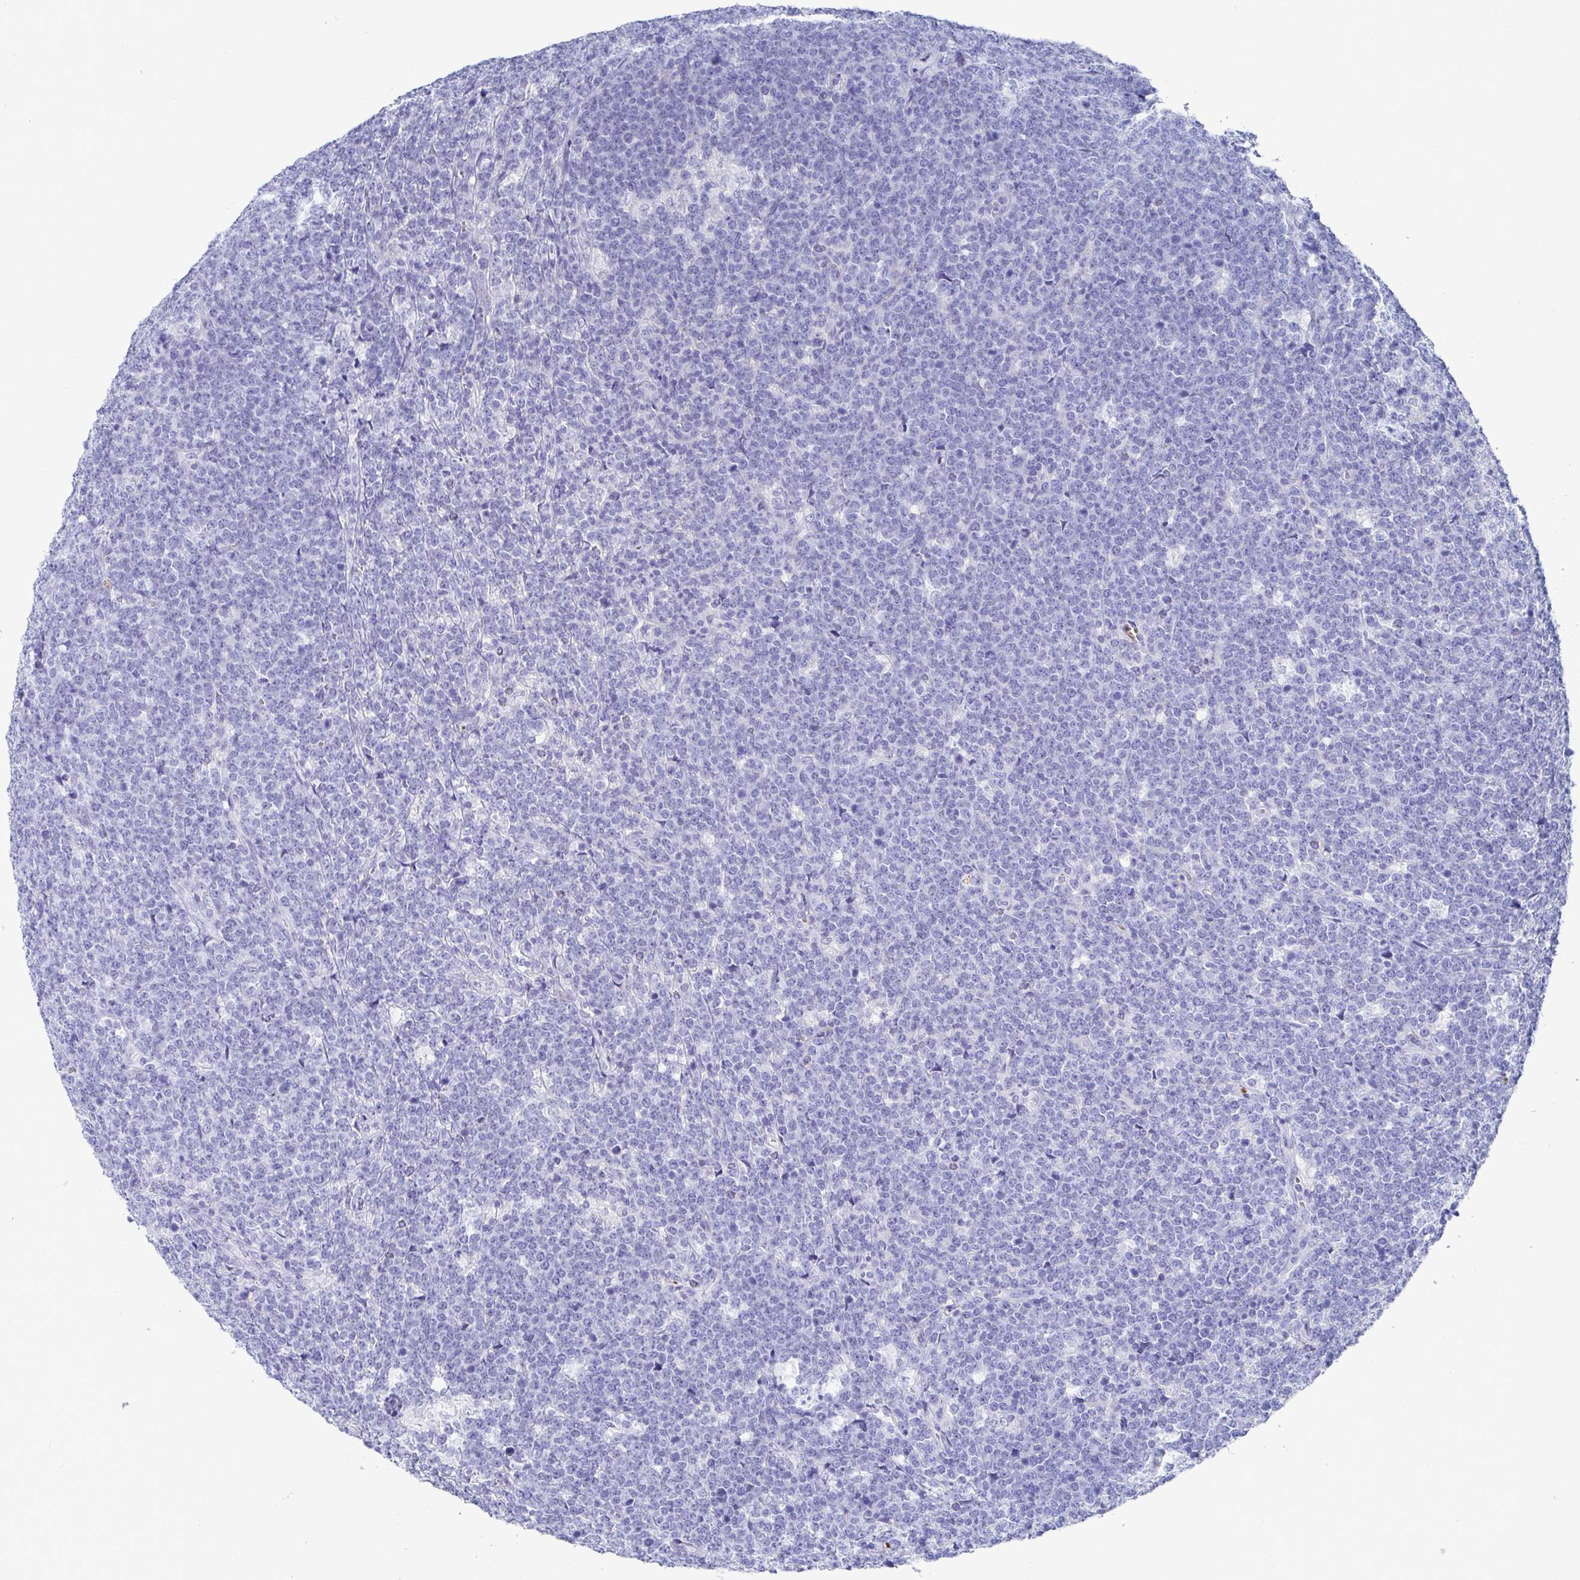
{"staining": {"intensity": "negative", "quantity": "none", "location": "none"}, "tissue": "lymphoma", "cell_type": "Tumor cells", "image_type": "cancer", "snomed": [{"axis": "morphology", "description": "Malignant lymphoma, non-Hodgkin's type, High grade"}, {"axis": "topography", "description": "Small intestine"}, {"axis": "topography", "description": "Colon"}], "caption": "Human lymphoma stained for a protein using immunohistochemistry (IHC) shows no staining in tumor cells.", "gene": "CLDN8", "patient": {"sex": "male", "age": 8}}